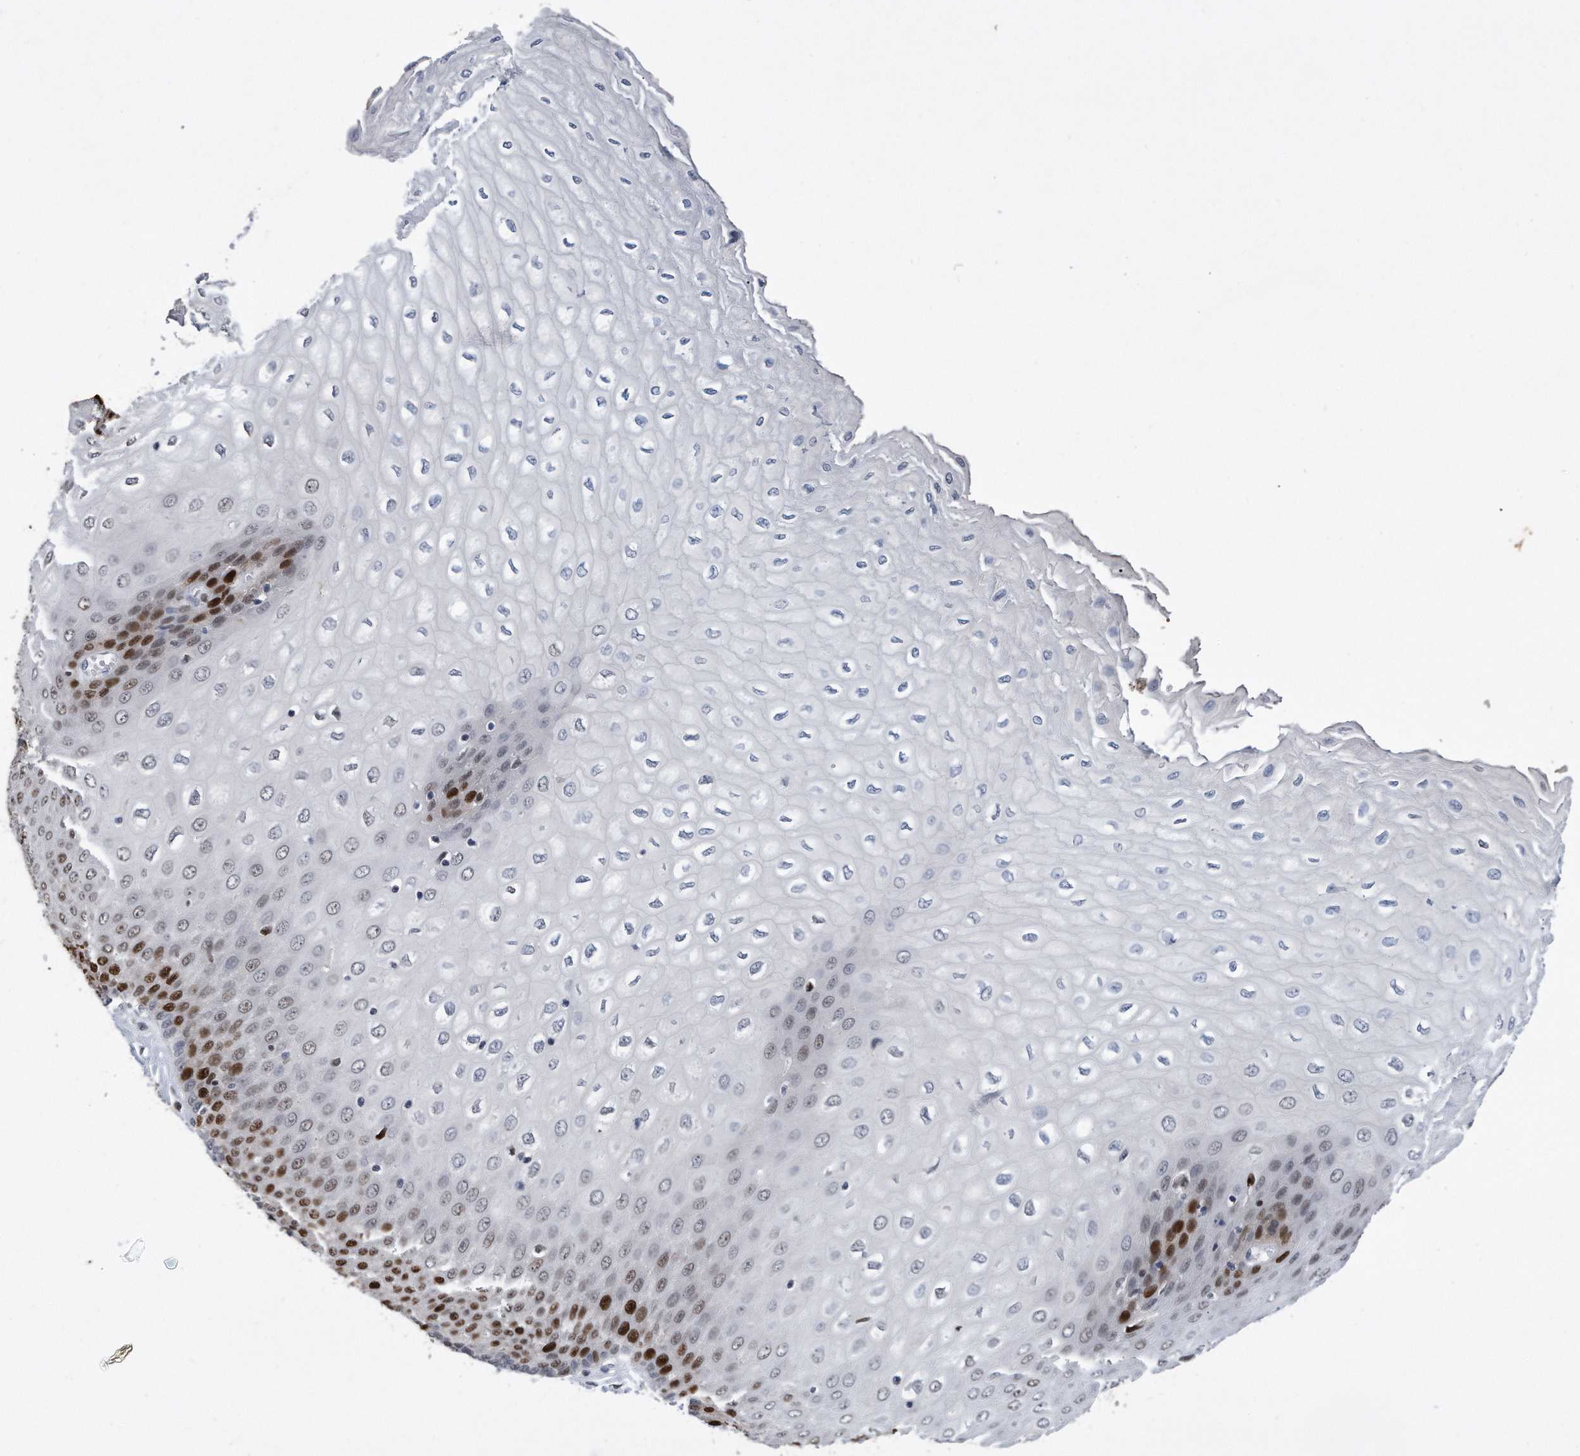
{"staining": {"intensity": "strong", "quantity": "25%-75%", "location": "nuclear"}, "tissue": "esophagus", "cell_type": "Squamous epithelial cells", "image_type": "normal", "snomed": [{"axis": "morphology", "description": "Normal tissue, NOS"}, {"axis": "topography", "description": "Esophagus"}], "caption": "This image reveals IHC staining of normal human esophagus, with high strong nuclear positivity in approximately 25%-75% of squamous epithelial cells.", "gene": "PCNA", "patient": {"sex": "male", "age": 60}}